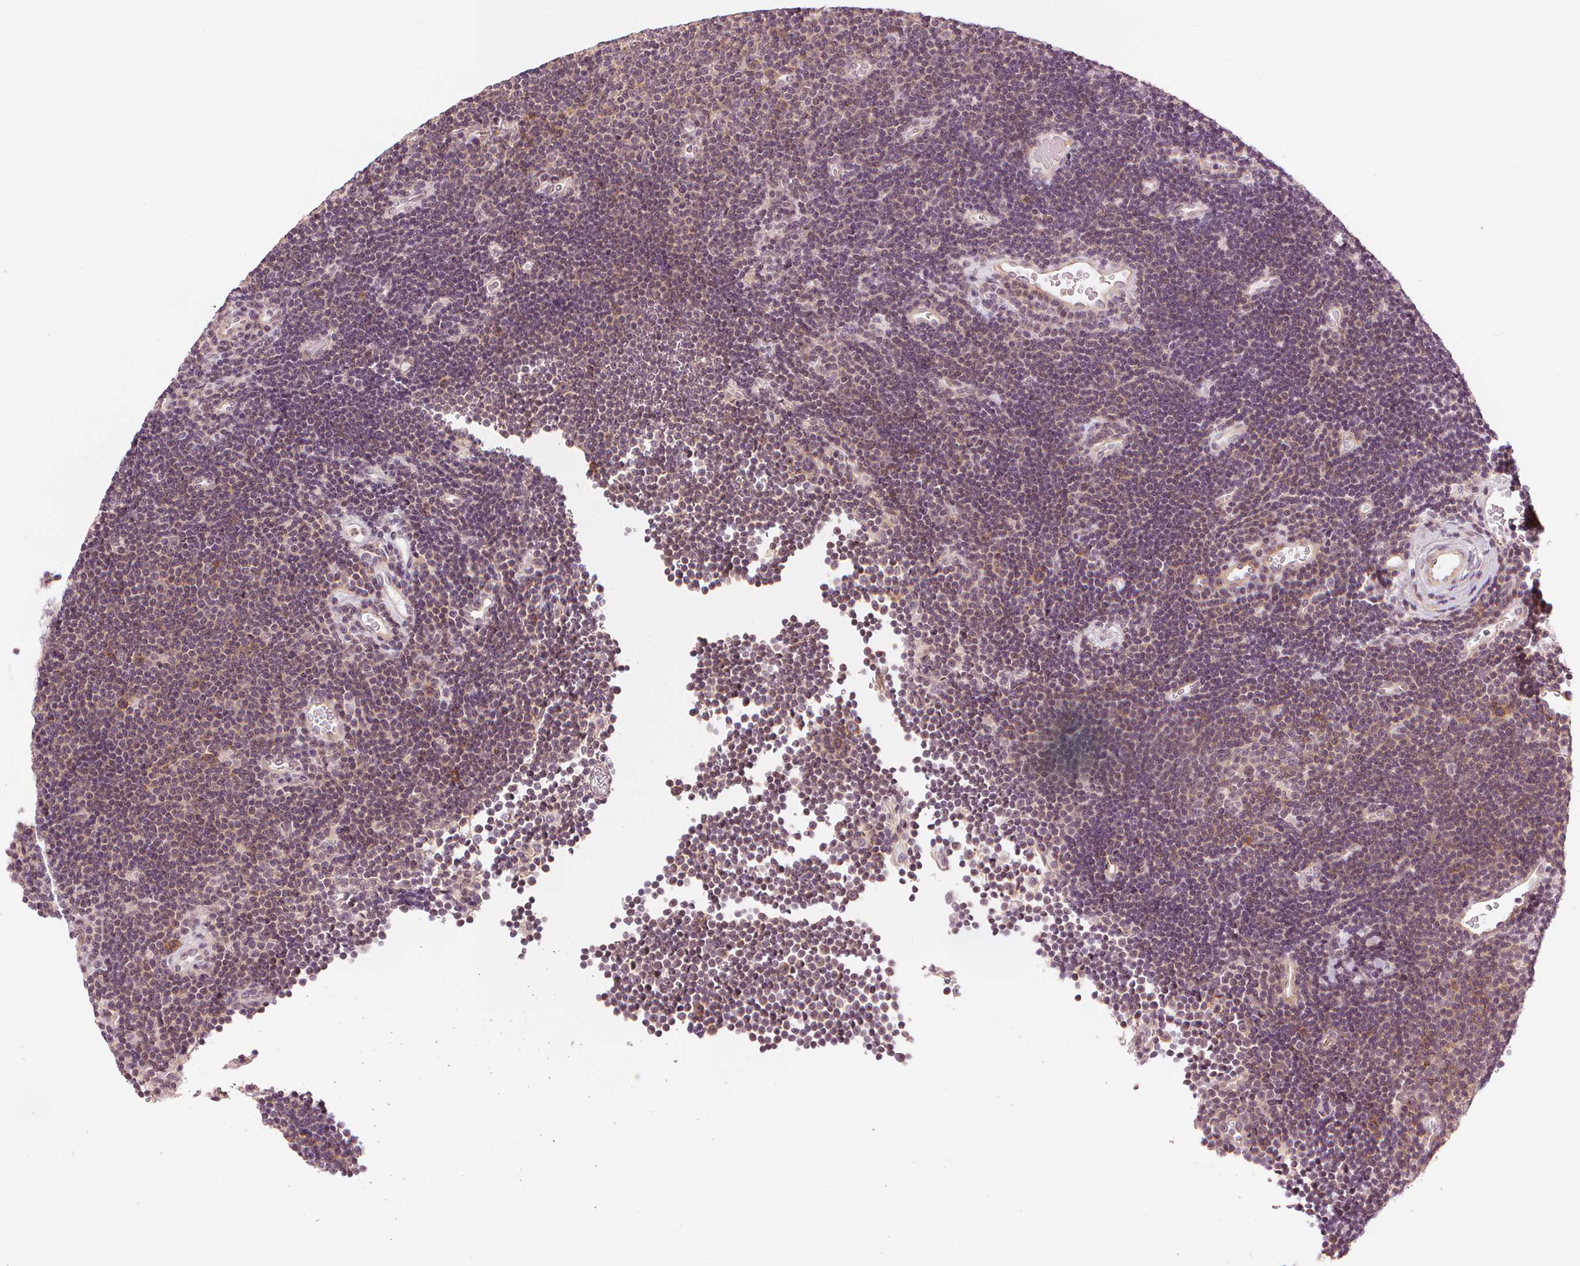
{"staining": {"intensity": "weak", "quantity": "25%-75%", "location": "nuclear"}, "tissue": "lymphoma", "cell_type": "Tumor cells", "image_type": "cancer", "snomed": [{"axis": "morphology", "description": "Malignant lymphoma, non-Hodgkin's type, Low grade"}, {"axis": "topography", "description": "Brain"}], "caption": "A brown stain highlights weak nuclear positivity of a protein in human lymphoma tumor cells.", "gene": "SLC34A1", "patient": {"sex": "female", "age": 66}}